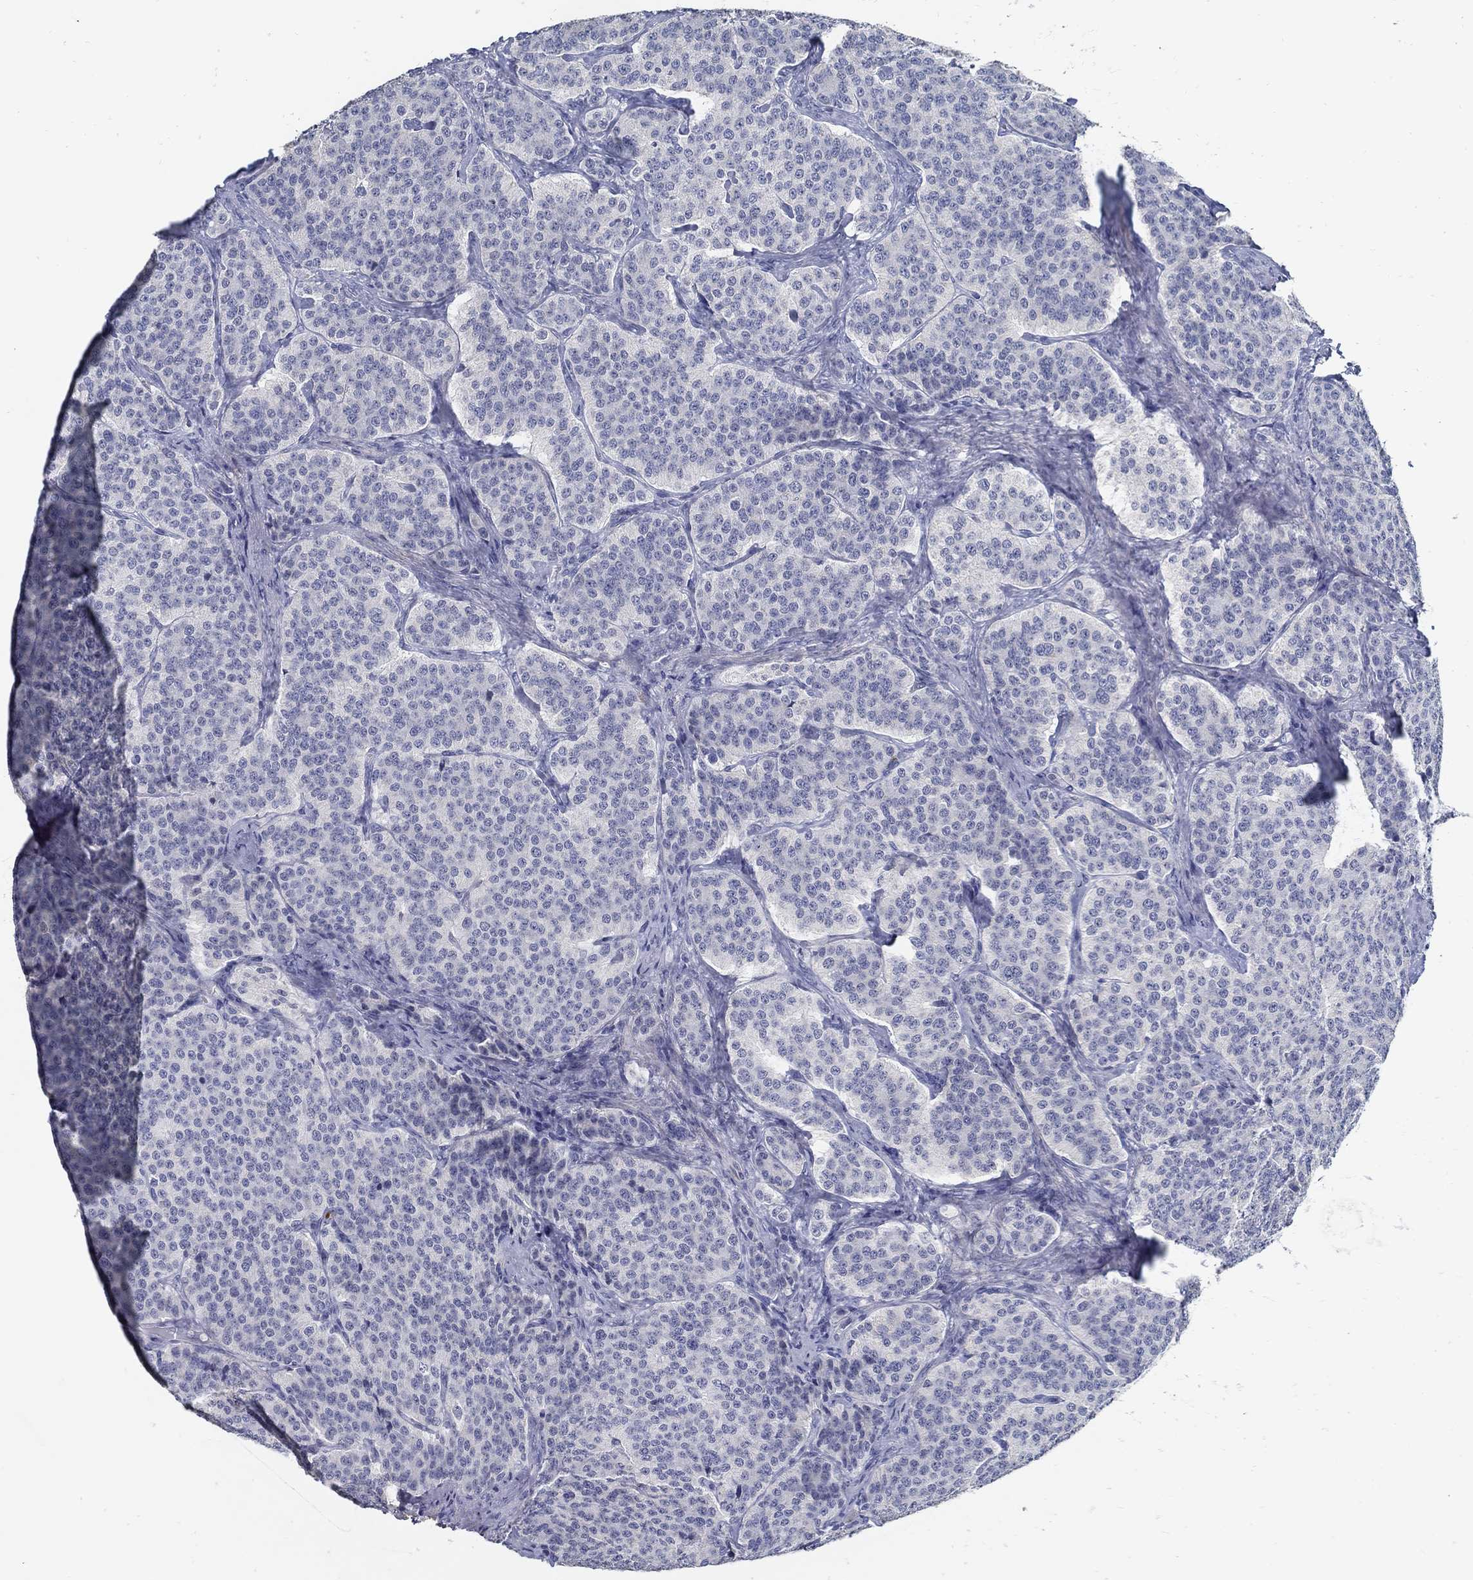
{"staining": {"intensity": "negative", "quantity": "none", "location": "none"}, "tissue": "carcinoid", "cell_type": "Tumor cells", "image_type": "cancer", "snomed": [{"axis": "morphology", "description": "Carcinoid, malignant, NOS"}, {"axis": "topography", "description": "Small intestine"}], "caption": "This is an immunohistochemistry photomicrograph of human carcinoid. There is no positivity in tumor cells.", "gene": "USP29", "patient": {"sex": "female", "age": 58}}